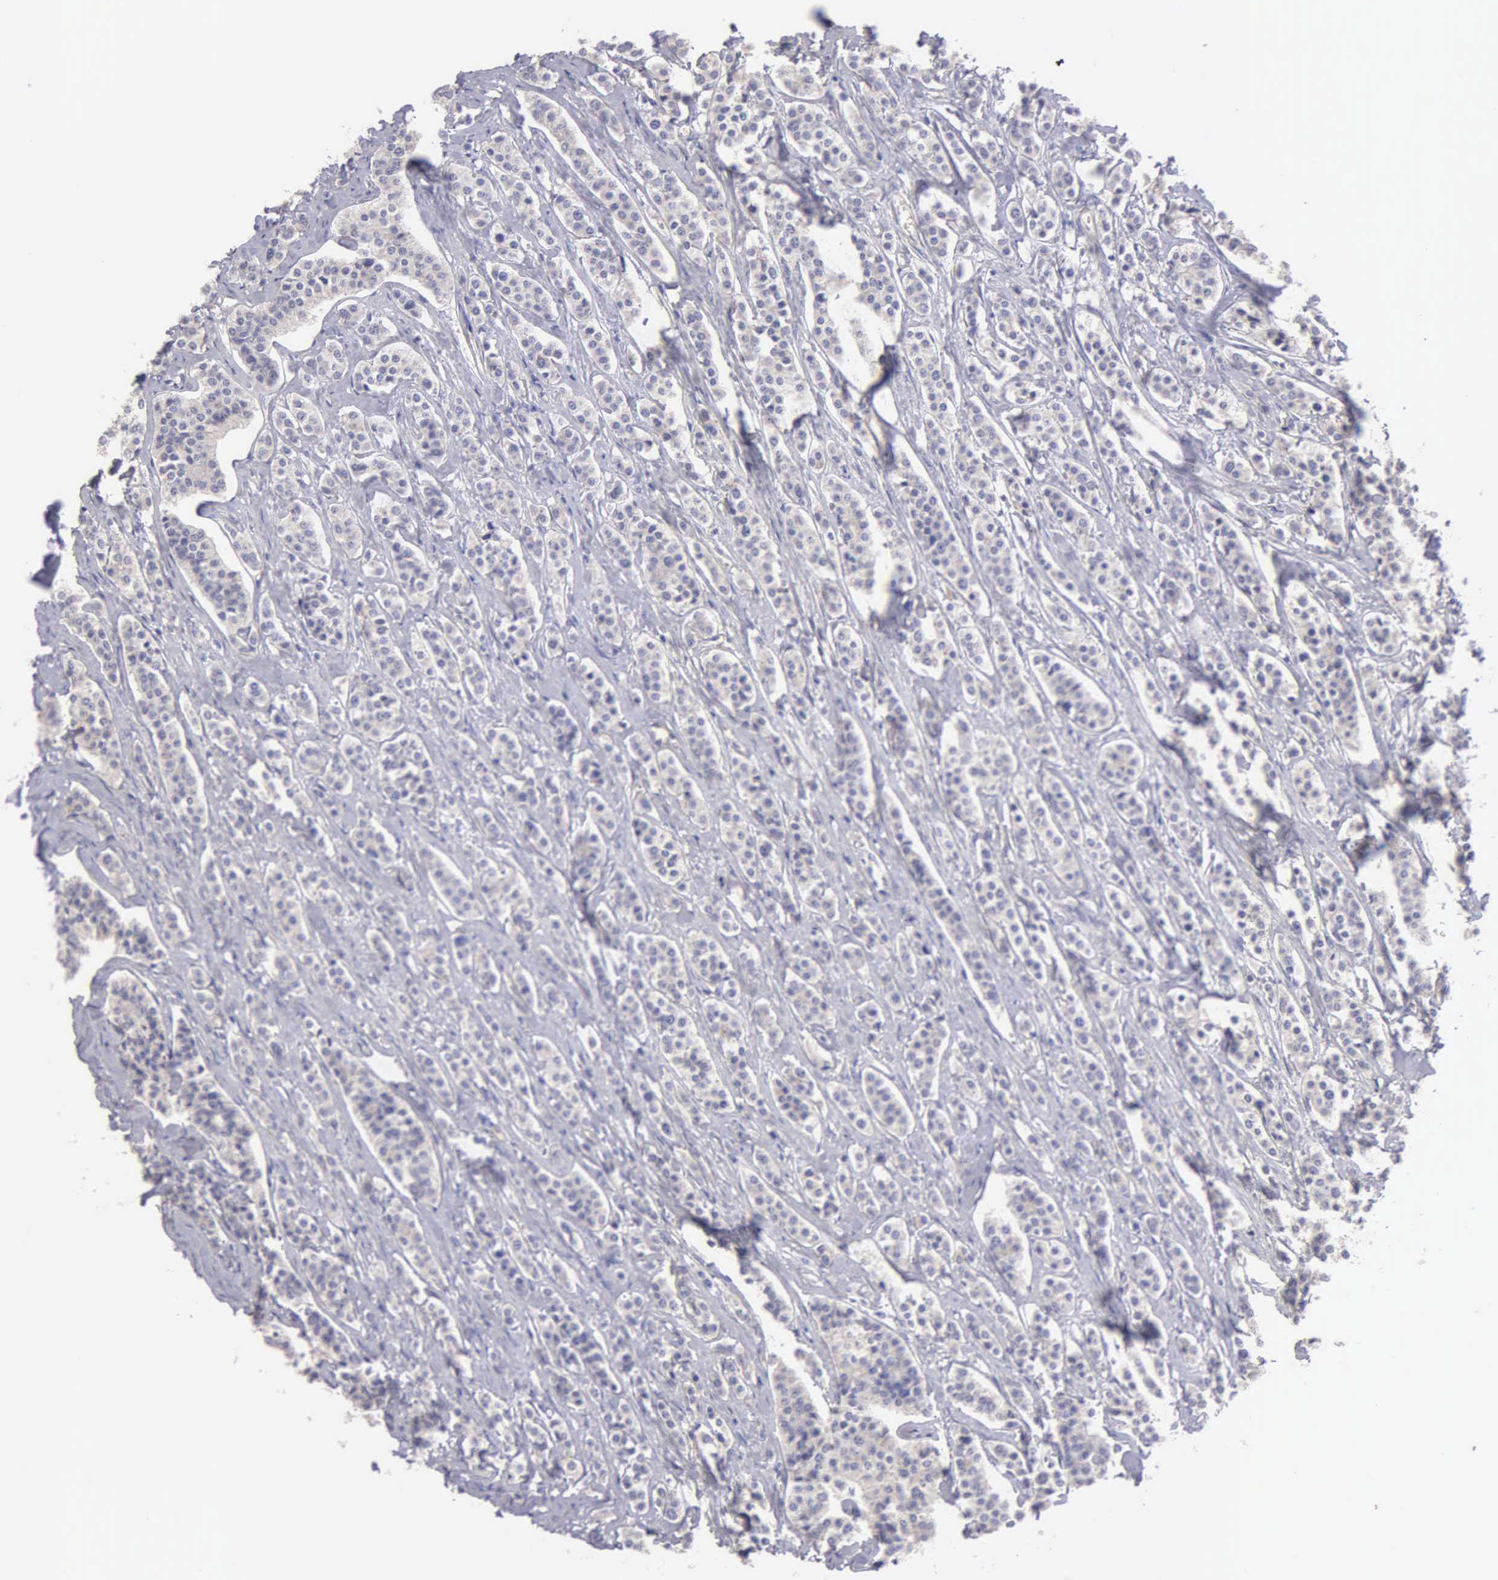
{"staining": {"intensity": "weak", "quantity": ">75%", "location": "cytoplasmic/membranous"}, "tissue": "carcinoid", "cell_type": "Tumor cells", "image_type": "cancer", "snomed": [{"axis": "morphology", "description": "Carcinoid, malignant, NOS"}, {"axis": "topography", "description": "Small intestine"}], "caption": "Immunohistochemical staining of human carcinoid (malignant) reveals low levels of weak cytoplasmic/membranous protein positivity in about >75% of tumor cells. (IHC, brightfield microscopy, high magnification).", "gene": "APP", "patient": {"sex": "male", "age": 63}}